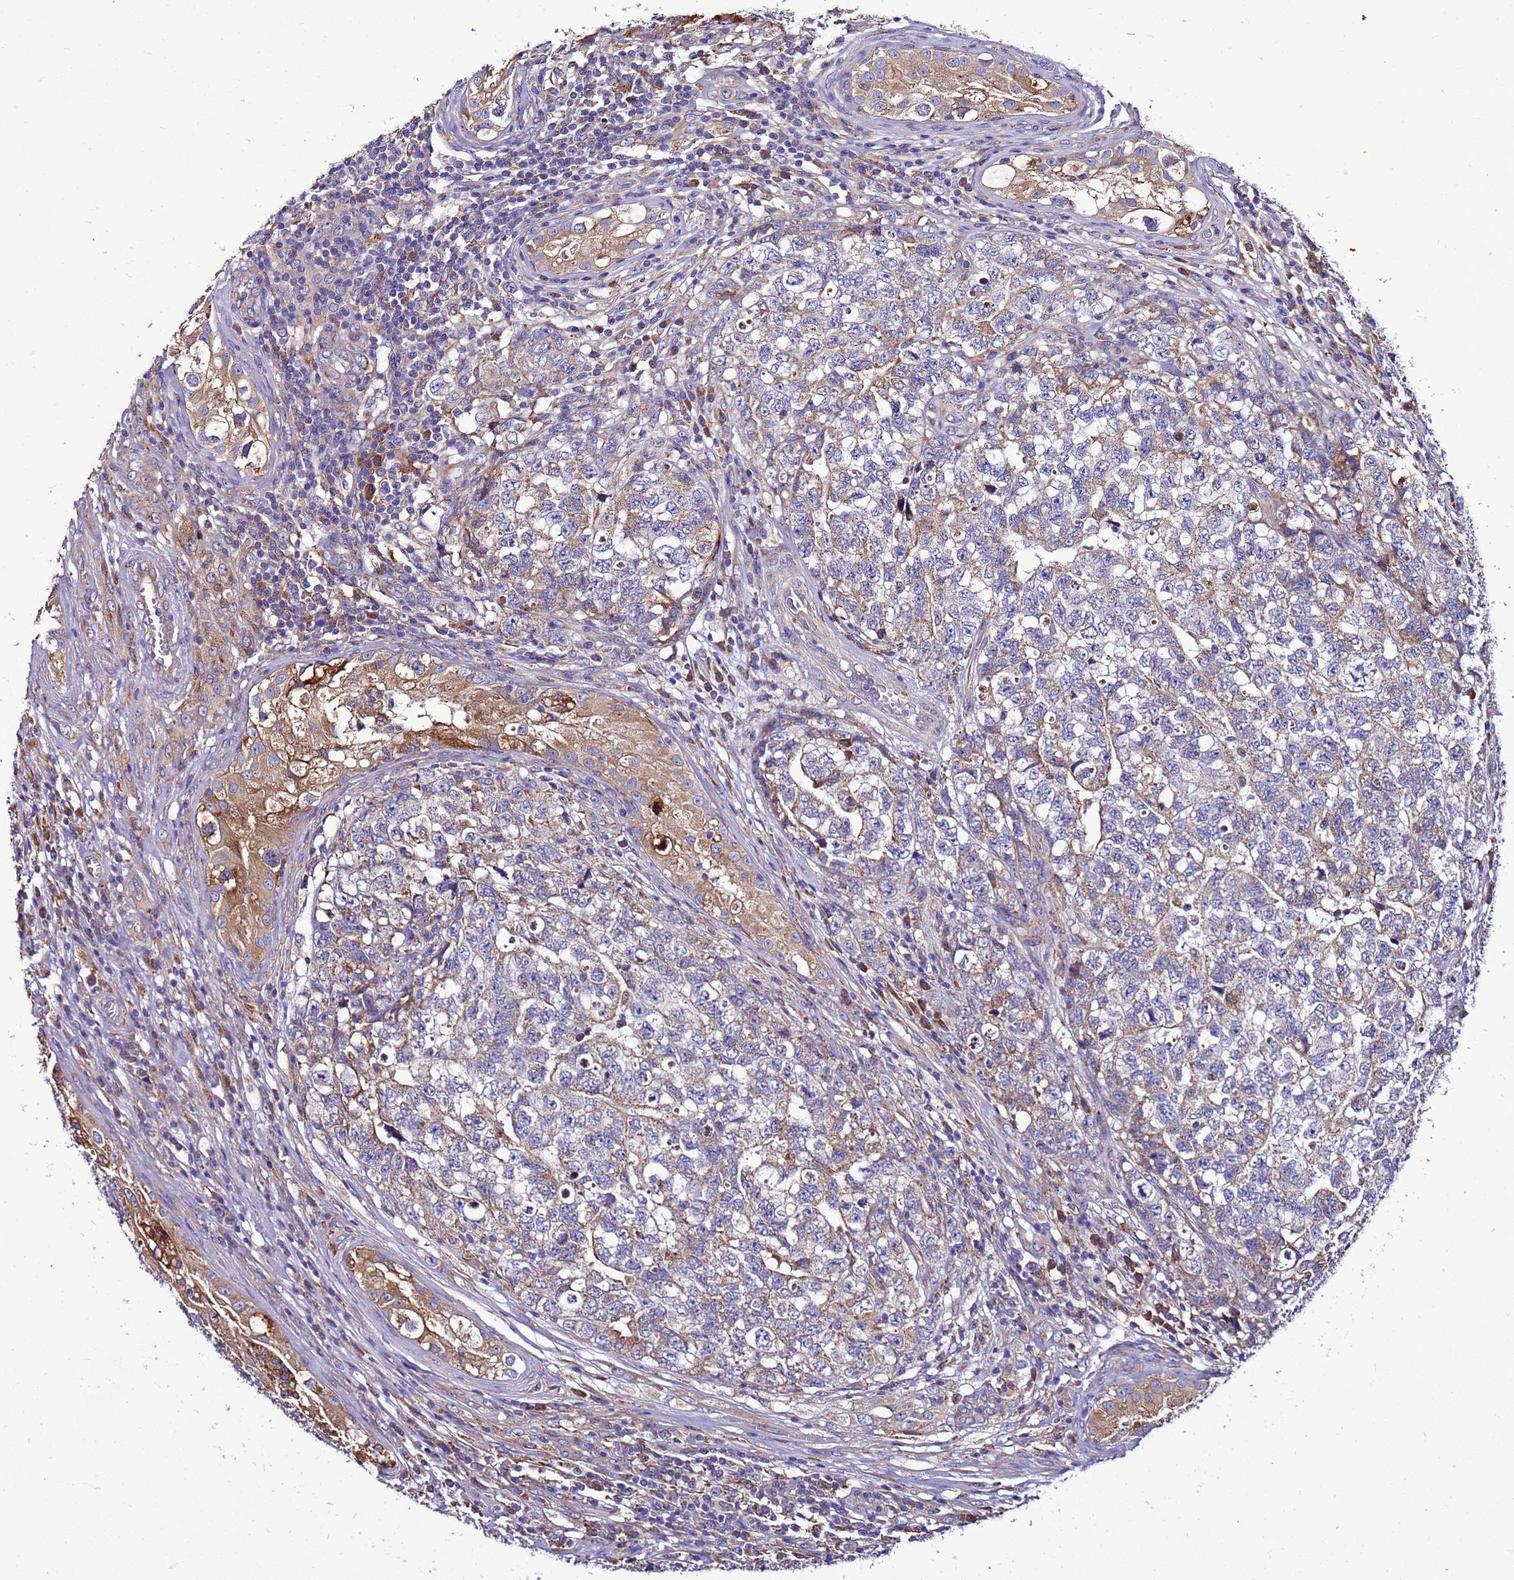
{"staining": {"intensity": "weak", "quantity": "25%-75%", "location": "cytoplasmic/membranous"}, "tissue": "testis cancer", "cell_type": "Tumor cells", "image_type": "cancer", "snomed": [{"axis": "morphology", "description": "Carcinoma, Embryonal, NOS"}, {"axis": "topography", "description": "Testis"}], "caption": "This histopathology image reveals immunohistochemistry (IHC) staining of human testis cancer, with low weak cytoplasmic/membranous positivity in about 25%-75% of tumor cells.", "gene": "ANTKMT", "patient": {"sex": "male", "age": 31}}